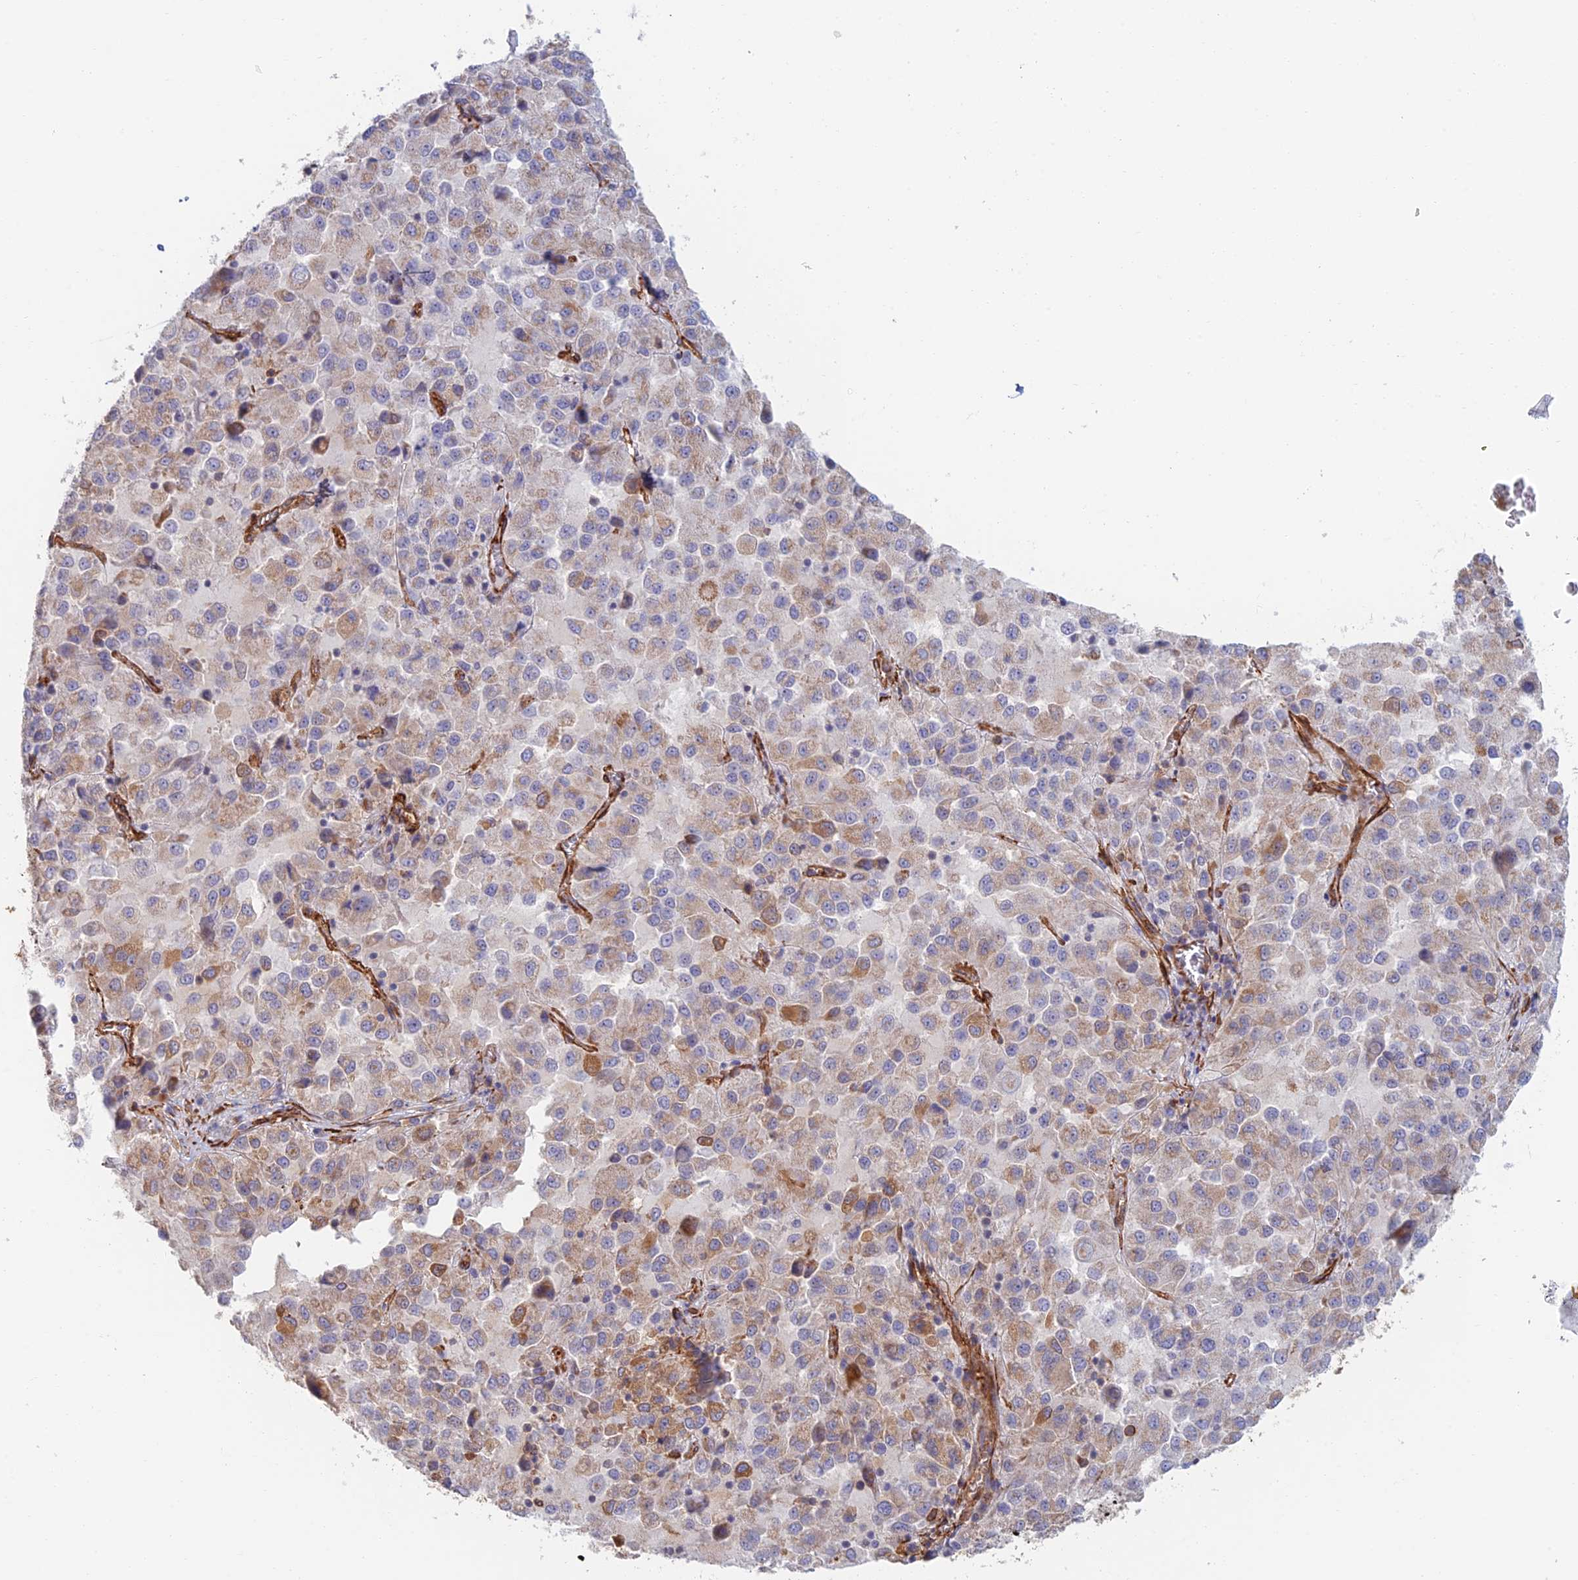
{"staining": {"intensity": "moderate", "quantity": "<25%", "location": "cytoplasmic/membranous"}, "tissue": "melanoma", "cell_type": "Tumor cells", "image_type": "cancer", "snomed": [{"axis": "morphology", "description": "Malignant melanoma, Metastatic site"}, {"axis": "topography", "description": "Lung"}], "caption": "Immunohistochemistry (IHC) photomicrograph of human malignant melanoma (metastatic site) stained for a protein (brown), which reveals low levels of moderate cytoplasmic/membranous staining in approximately <25% of tumor cells.", "gene": "PAK4", "patient": {"sex": "male", "age": 64}}